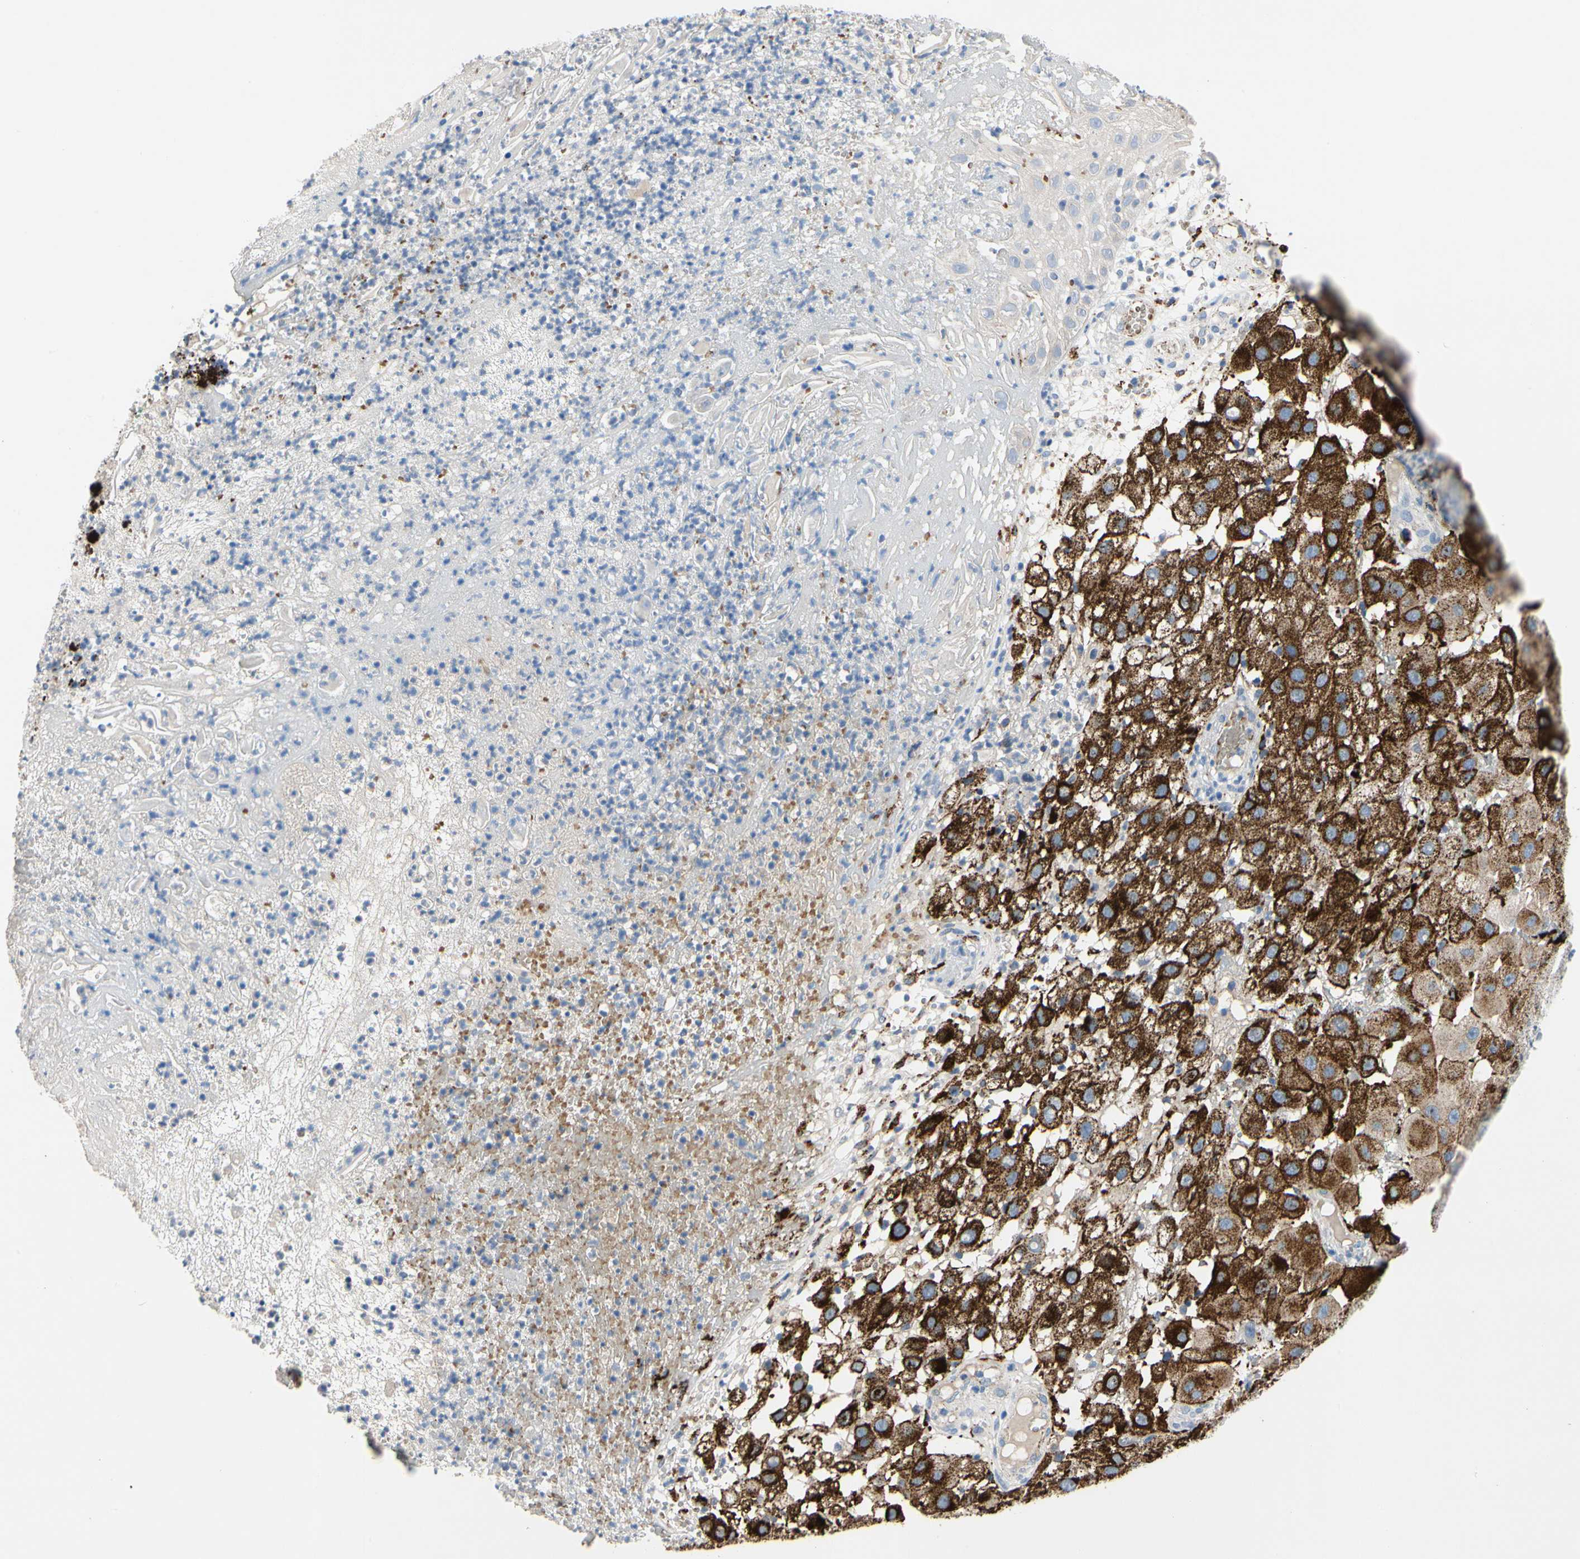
{"staining": {"intensity": "strong", "quantity": ">75%", "location": "cytoplasmic/membranous"}, "tissue": "melanoma", "cell_type": "Tumor cells", "image_type": "cancer", "snomed": [{"axis": "morphology", "description": "Malignant melanoma, NOS"}, {"axis": "topography", "description": "Skin"}], "caption": "An immunohistochemistry image of neoplastic tissue is shown. Protein staining in brown labels strong cytoplasmic/membranous positivity in malignant melanoma within tumor cells.", "gene": "RETSAT", "patient": {"sex": "female", "age": 81}}